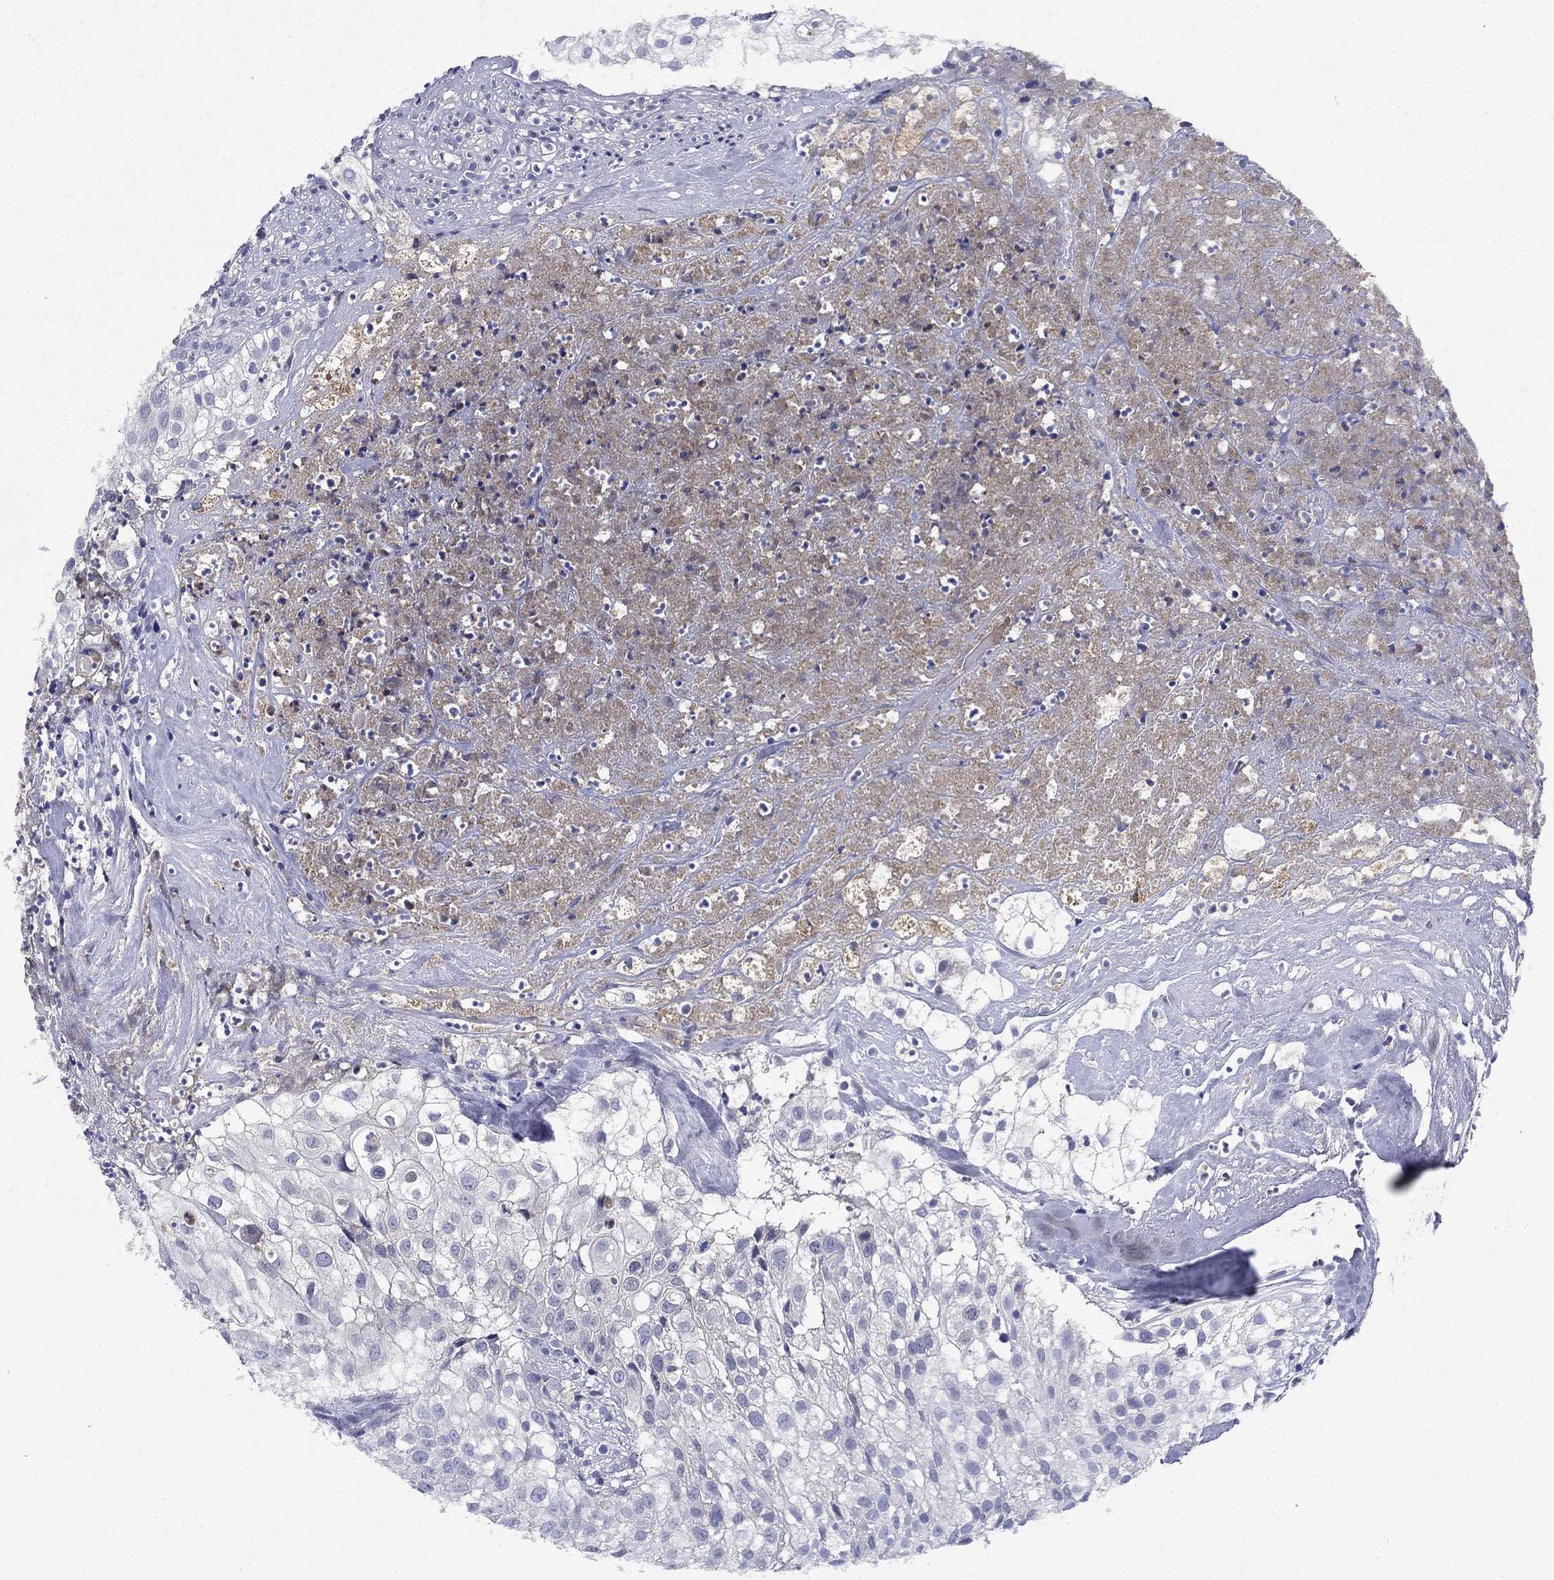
{"staining": {"intensity": "negative", "quantity": "none", "location": "none"}, "tissue": "urothelial cancer", "cell_type": "Tumor cells", "image_type": "cancer", "snomed": [{"axis": "morphology", "description": "Urothelial carcinoma, High grade"}, {"axis": "topography", "description": "Urinary bladder"}], "caption": "Micrograph shows no significant protein positivity in tumor cells of urothelial cancer.", "gene": "STAB2", "patient": {"sex": "female", "age": 79}}